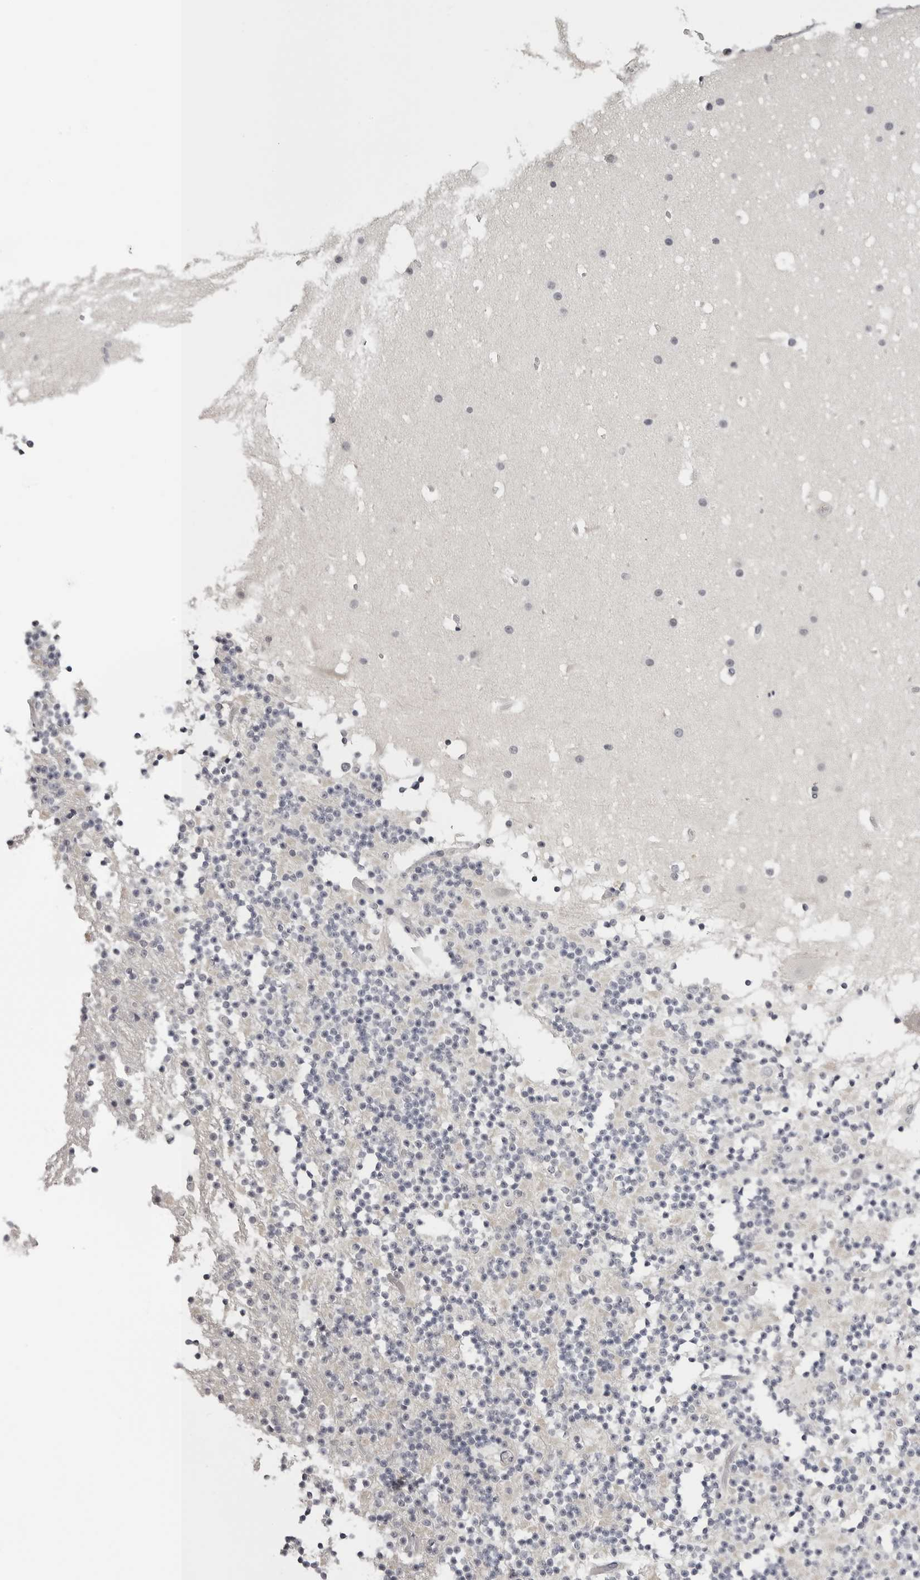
{"staining": {"intensity": "negative", "quantity": "none", "location": "none"}, "tissue": "cerebellum", "cell_type": "Cells in granular layer", "image_type": "normal", "snomed": [{"axis": "morphology", "description": "Normal tissue, NOS"}, {"axis": "topography", "description": "Cerebellum"}], "caption": "Human cerebellum stained for a protein using immunohistochemistry reveals no expression in cells in granular layer.", "gene": "GPN2", "patient": {"sex": "male", "age": 57}}